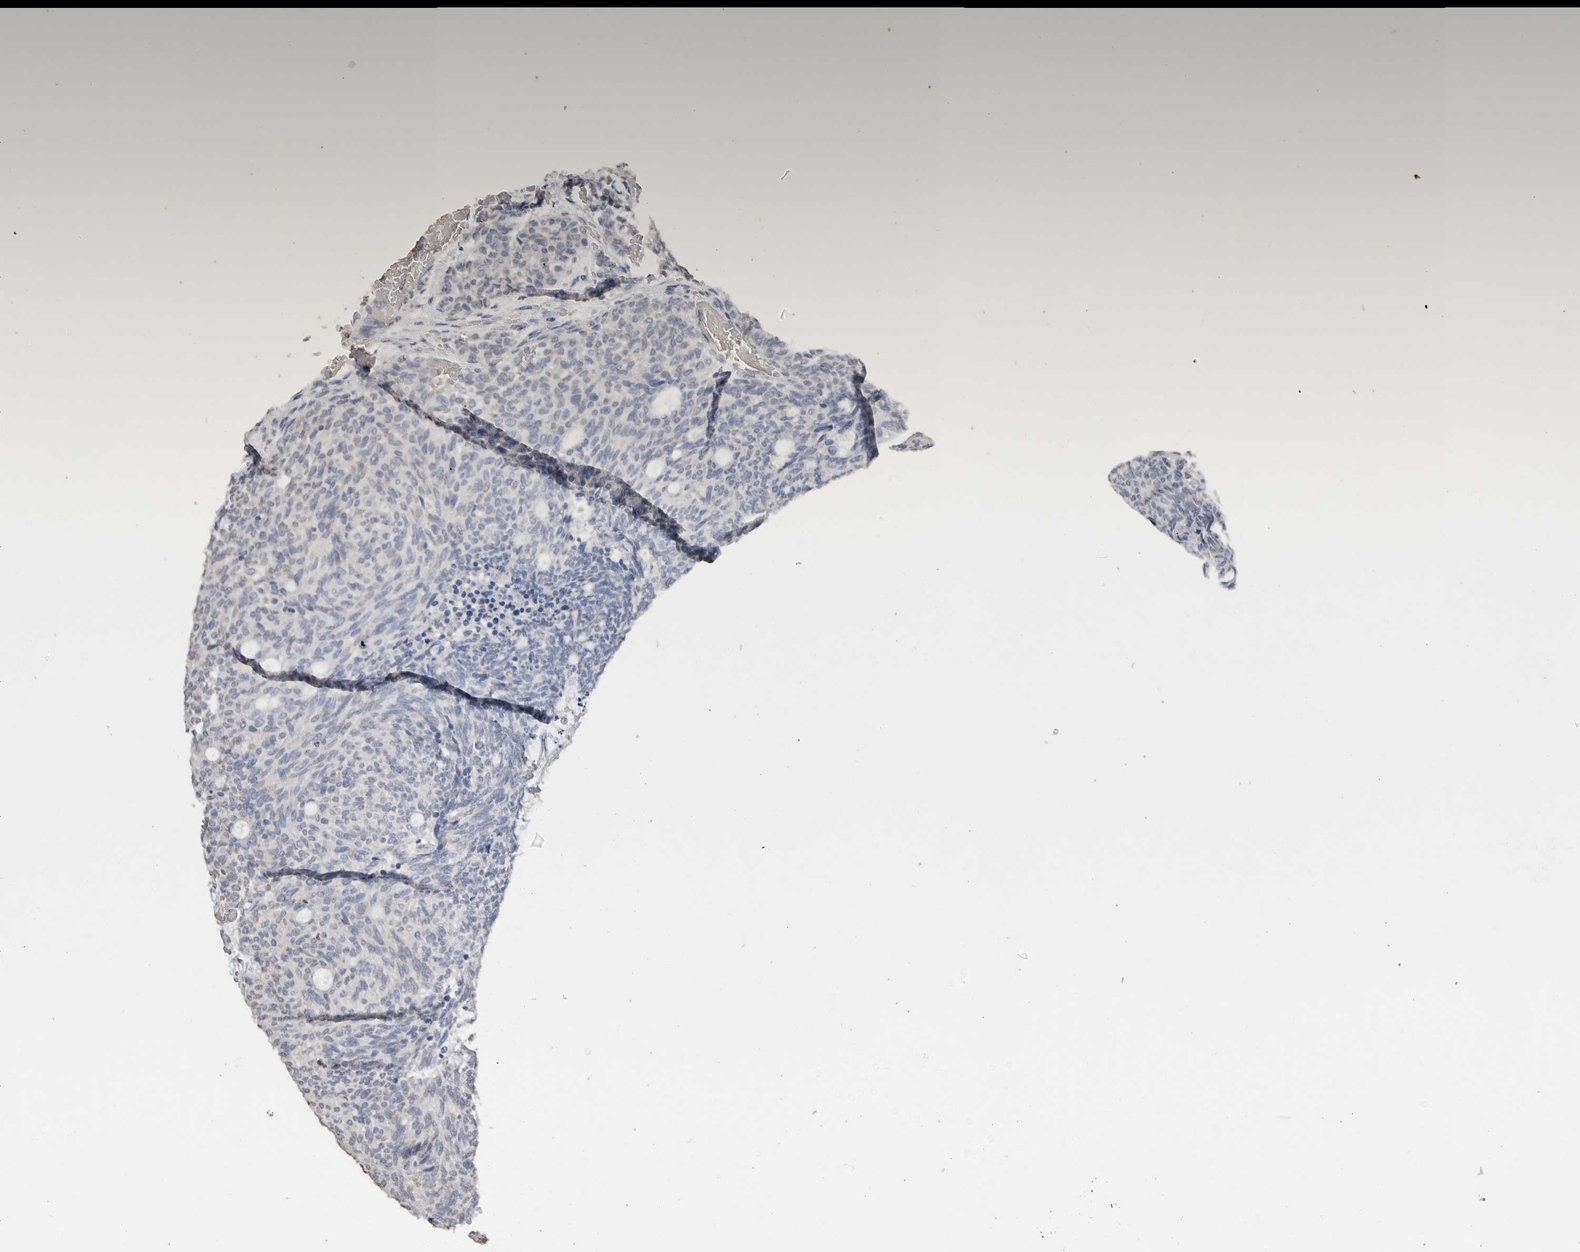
{"staining": {"intensity": "negative", "quantity": "none", "location": "none"}, "tissue": "carcinoid", "cell_type": "Tumor cells", "image_type": "cancer", "snomed": [{"axis": "morphology", "description": "Carcinoid, malignant, NOS"}, {"axis": "topography", "description": "Pancreas"}], "caption": "Human carcinoid stained for a protein using immunohistochemistry demonstrates no positivity in tumor cells.", "gene": "LGALS2", "patient": {"sex": "female", "age": 54}}